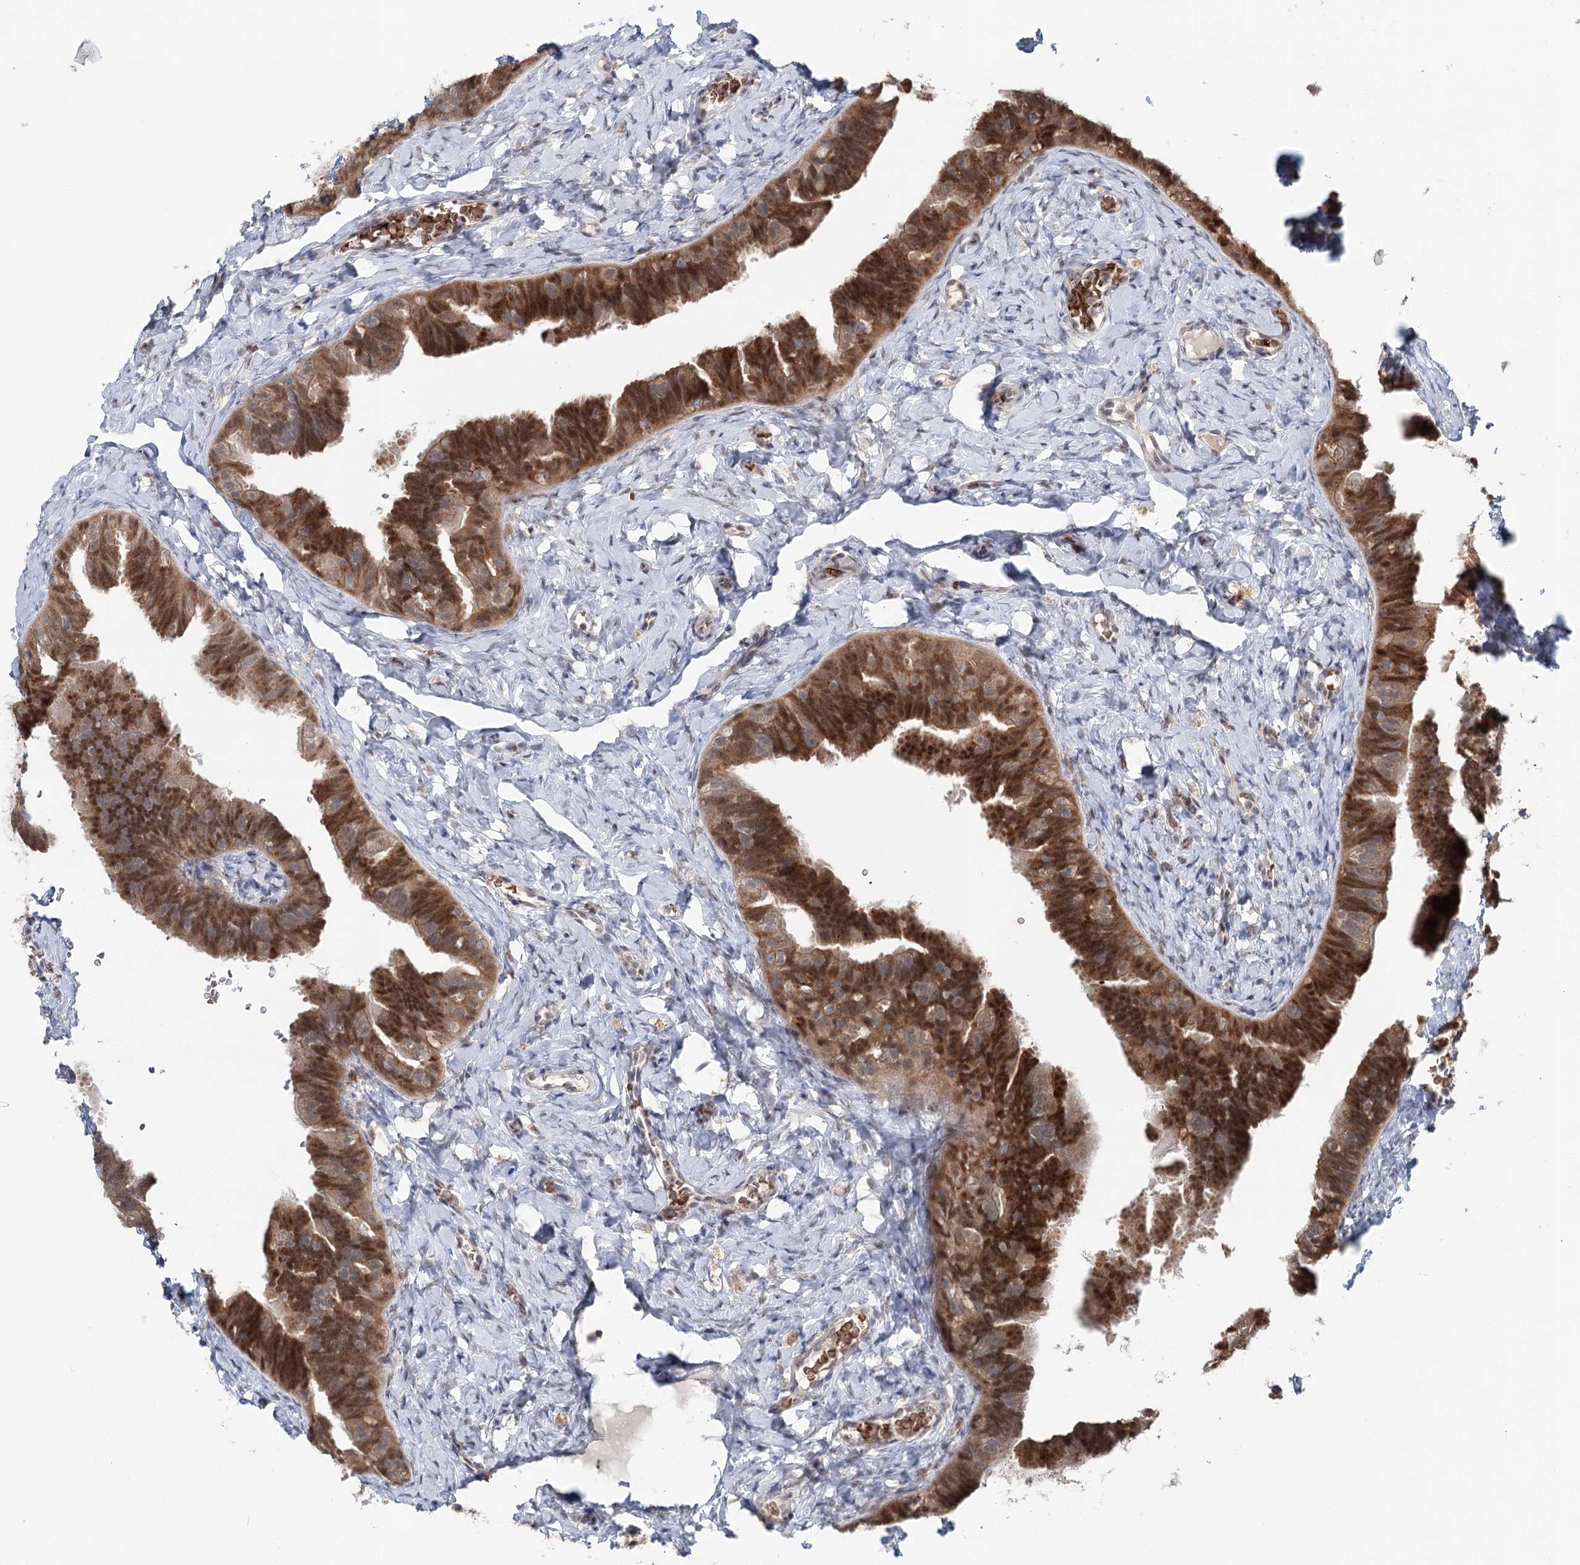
{"staining": {"intensity": "moderate", "quantity": ">75%", "location": "cytoplasmic/membranous,nuclear"}, "tissue": "fallopian tube", "cell_type": "Glandular cells", "image_type": "normal", "snomed": [{"axis": "morphology", "description": "Normal tissue, NOS"}, {"axis": "topography", "description": "Fallopian tube"}], "caption": "Immunohistochemistry (IHC) image of benign human fallopian tube stained for a protein (brown), which shows medium levels of moderate cytoplasmic/membranous,nuclear staining in approximately >75% of glandular cells.", "gene": "ADK", "patient": {"sex": "female", "age": 65}}